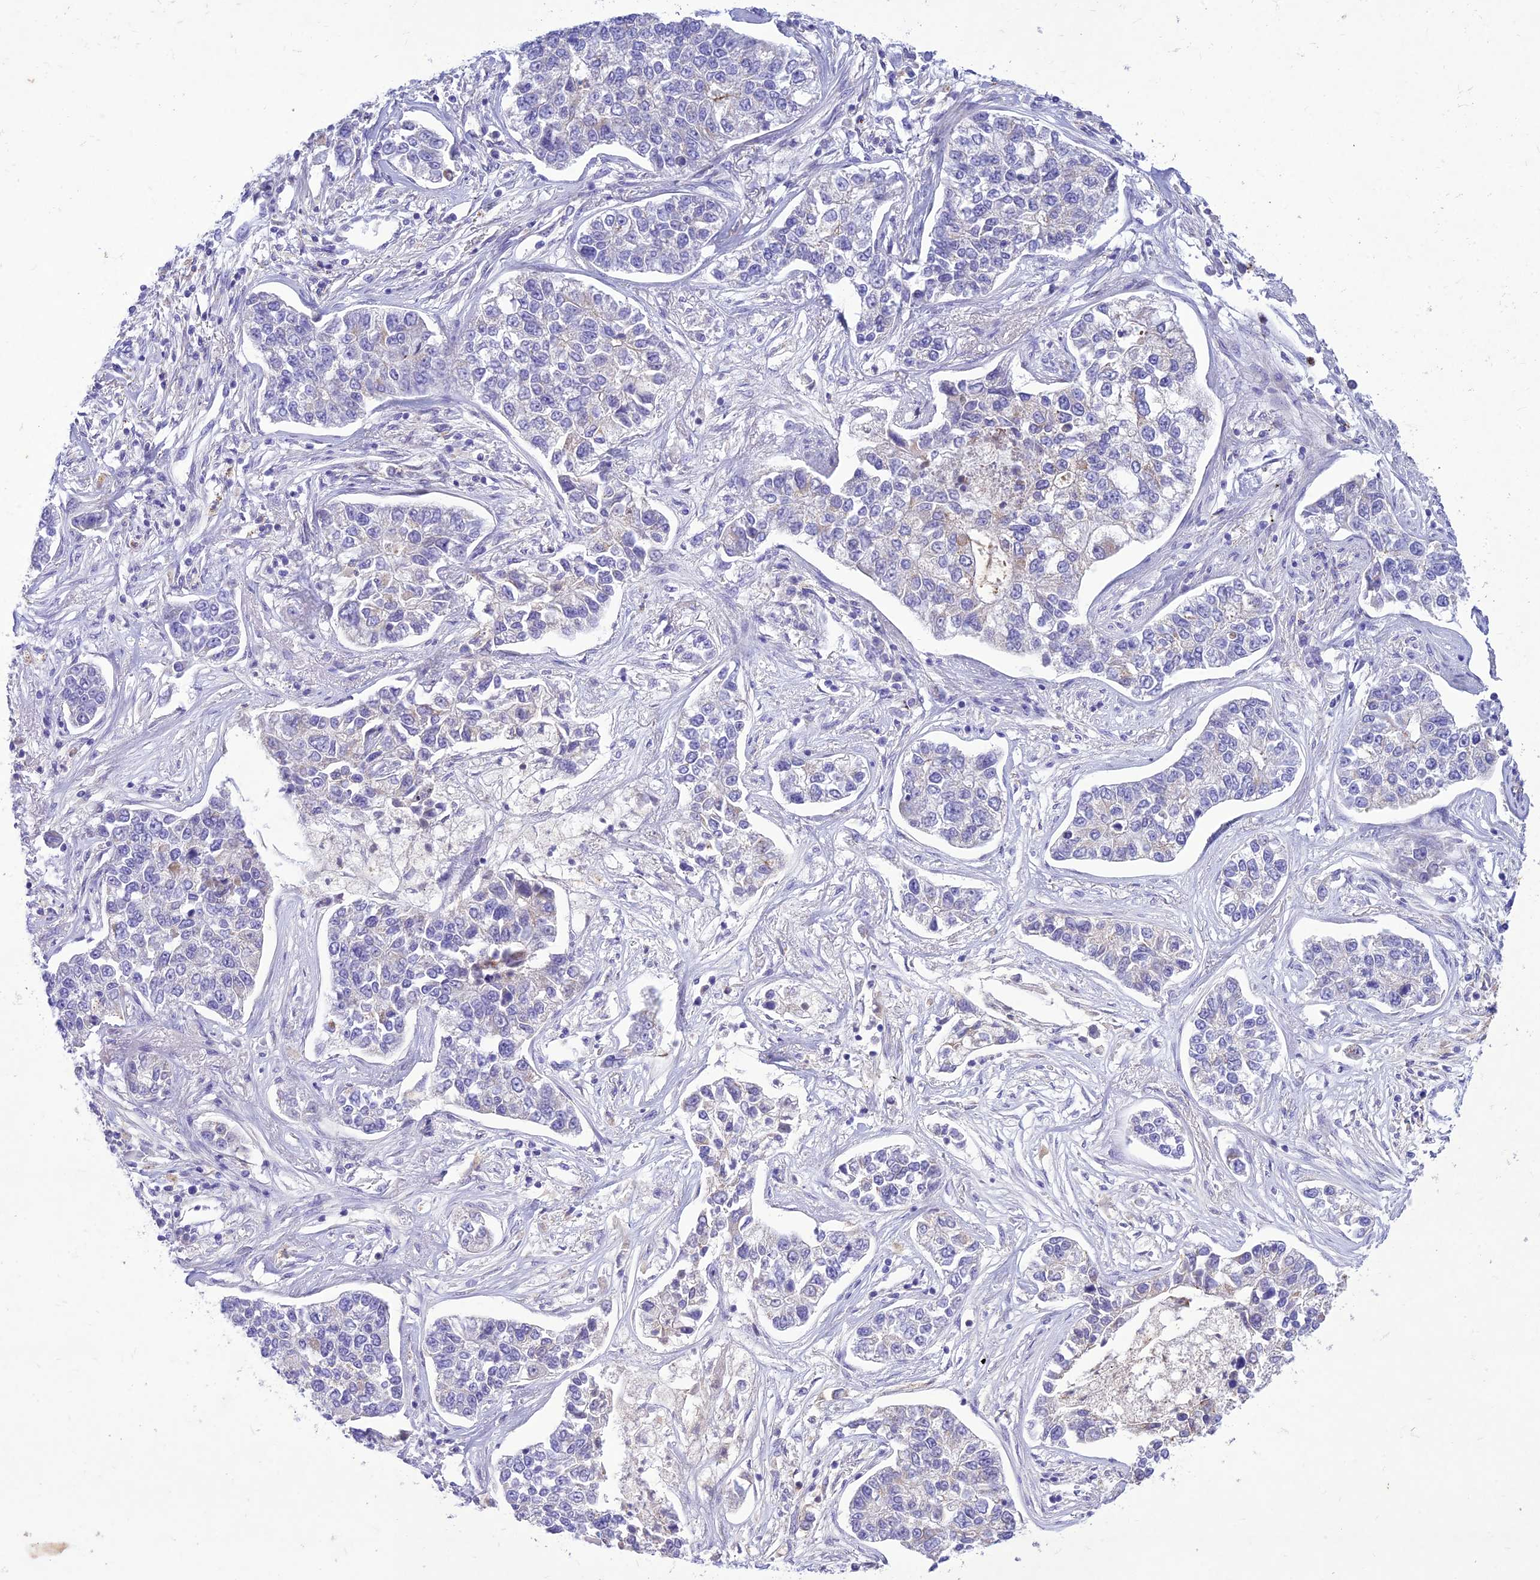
{"staining": {"intensity": "negative", "quantity": "none", "location": "none"}, "tissue": "lung cancer", "cell_type": "Tumor cells", "image_type": "cancer", "snomed": [{"axis": "morphology", "description": "Adenocarcinoma, NOS"}, {"axis": "topography", "description": "Lung"}], "caption": "Protein analysis of adenocarcinoma (lung) shows no significant expression in tumor cells.", "gene": "SLC13A5", "patient": {"sex": "male", "age": 49}}